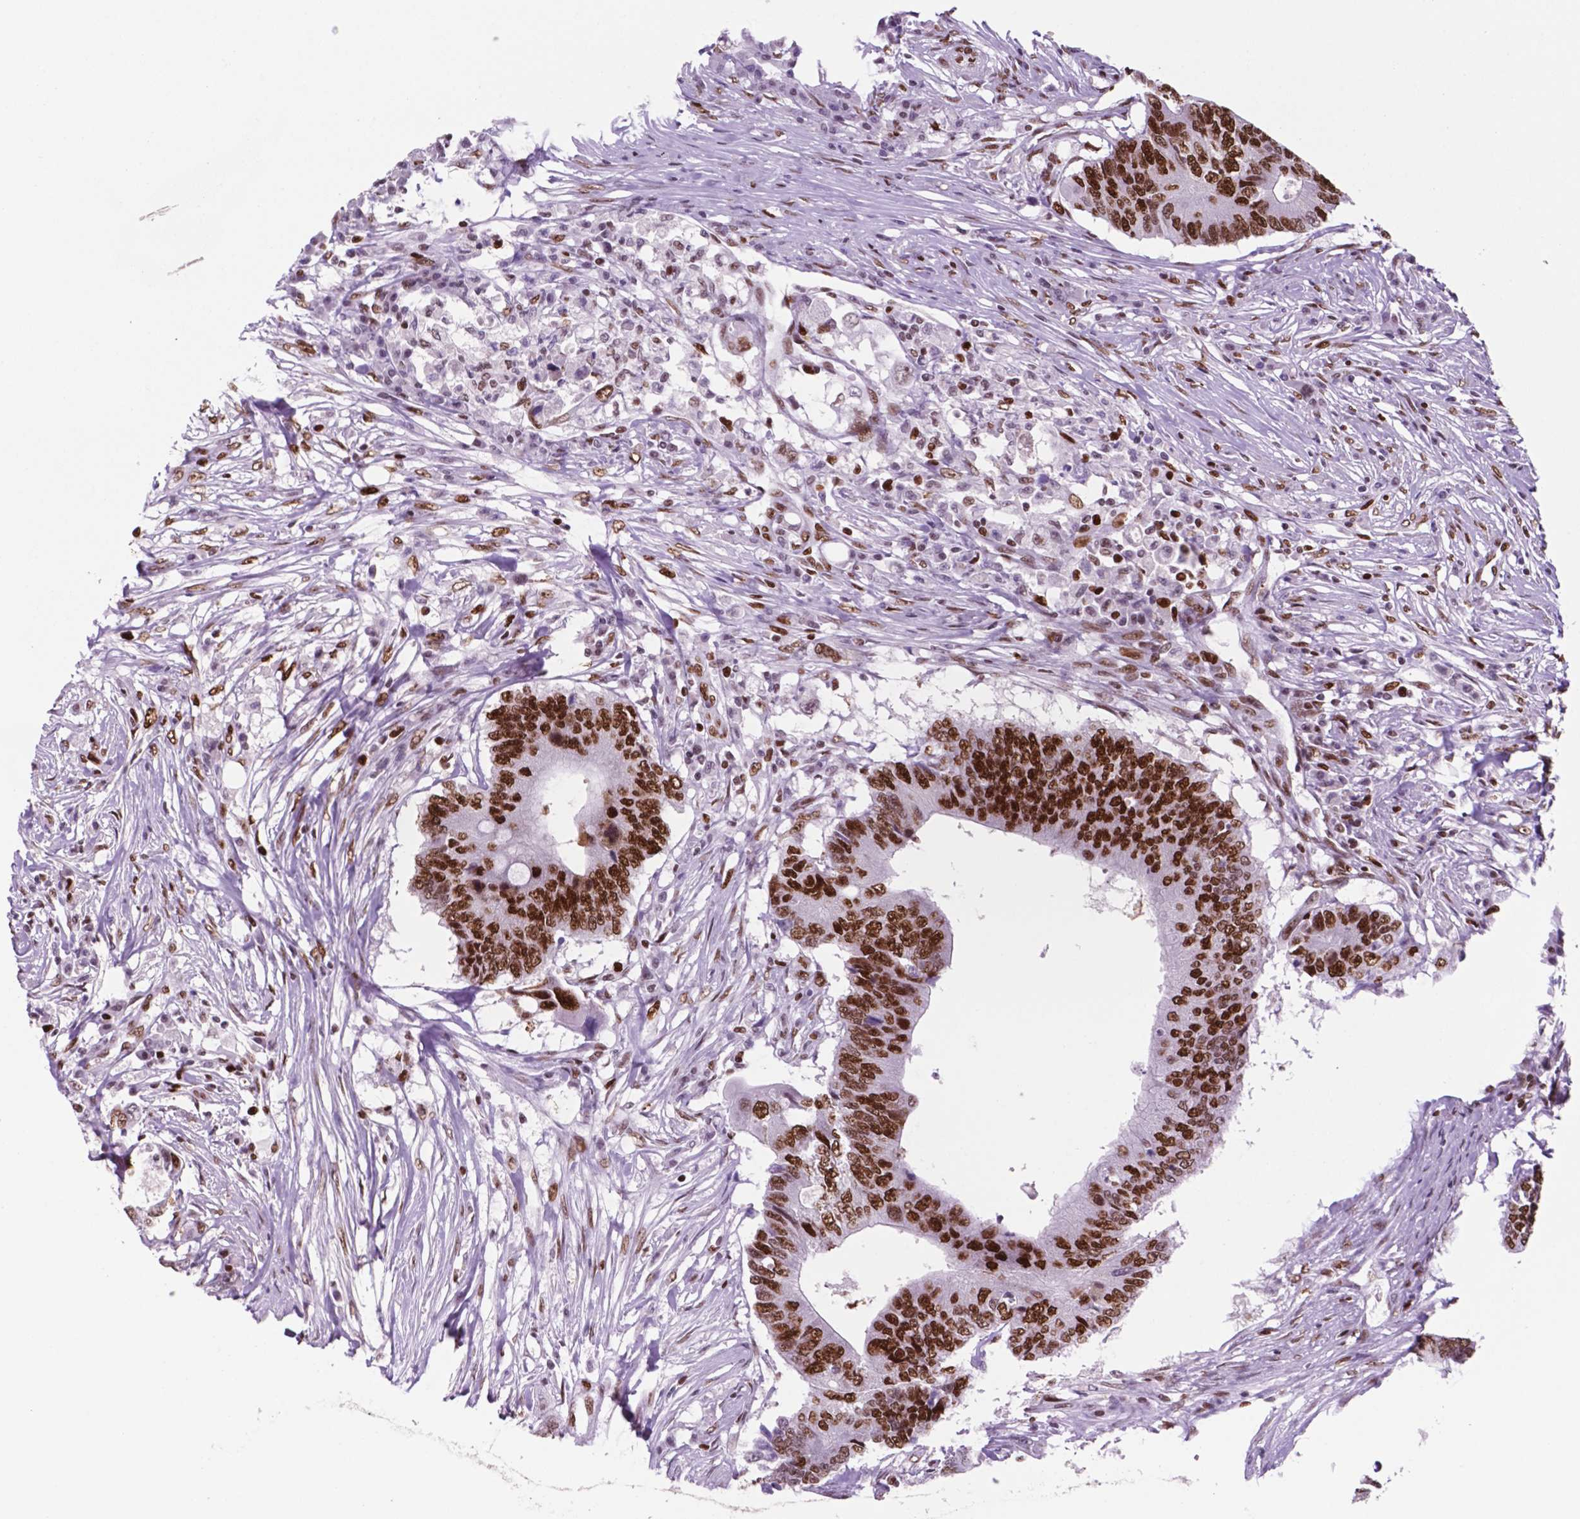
{"staining": {"intensity": "strong", "quantity": ">75%", "location": "nuclear"}, "tissue": "colorectal cancer", "cell_type": "Tumor cells", "image_type": "cancer", "snomed": [{"axis": "morphology", "description": "Adenocarcinoma, NOS"}, {"axis": "topography", "description": "Colon"}], "caption": "Human adenocarcinoma (colorectal) stained with a brown dye displays strong nuclear positive staining in approximately >75% of tumor cells.", "gene": "MSH6", "patient": {"sex": "male", "age": 71}}